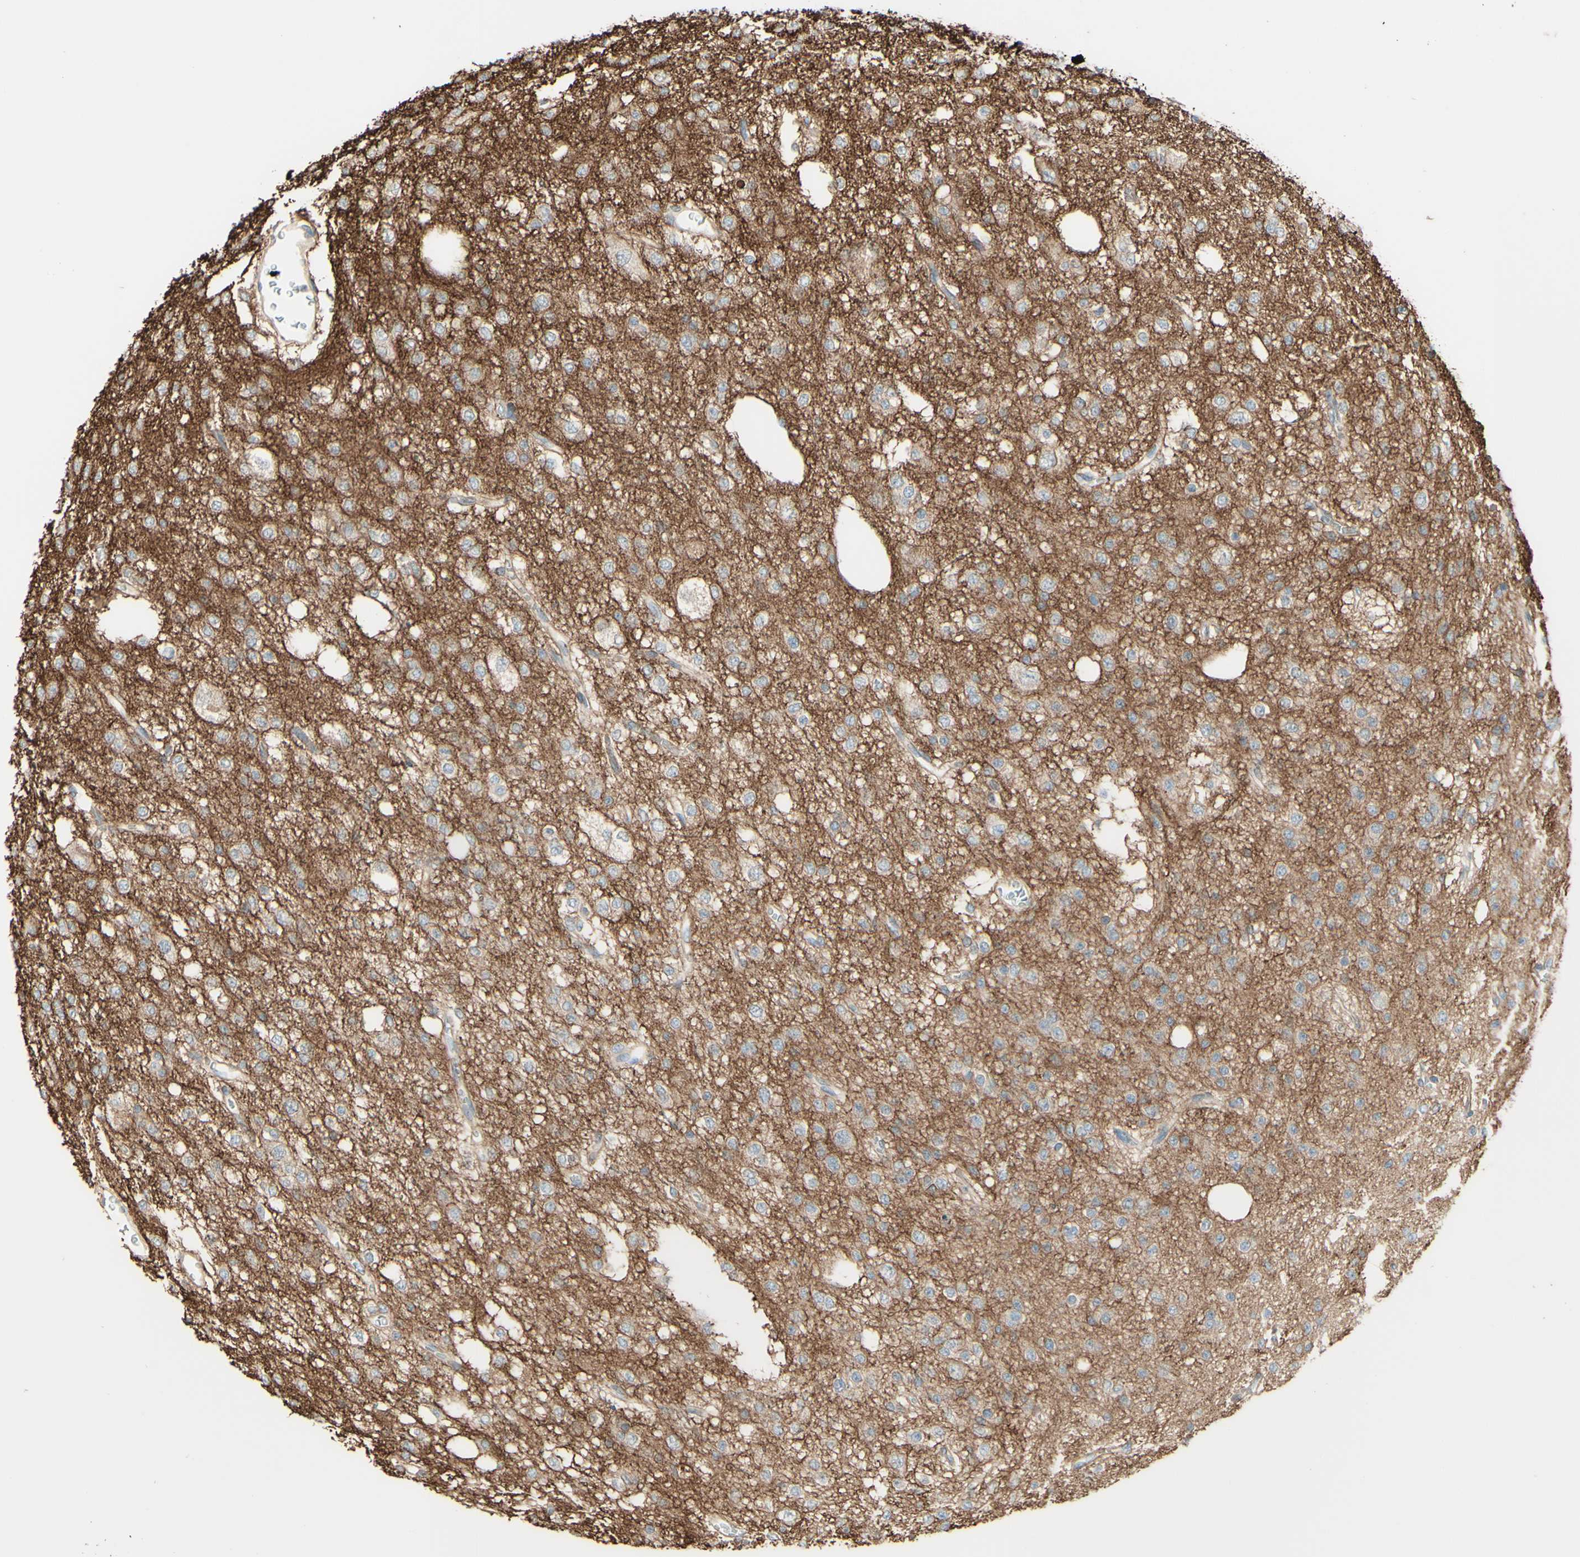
{"staining": {"intensity": "negative", "quantity": "none", "location": "none"}, "tissue": "glioma", "cell_type": "Tumor cells", "image_type": "cancer", "snomed": [{"axis": "morphology", "description": "Glioma, malignant, Low grade"}, {"axis": "topography", "description": "Brain"}], "caption": "Tumor cells show no significant protein positivity in glioma.", "gene": "RNF149", "patient": {"sex": "male", "age": 38}}